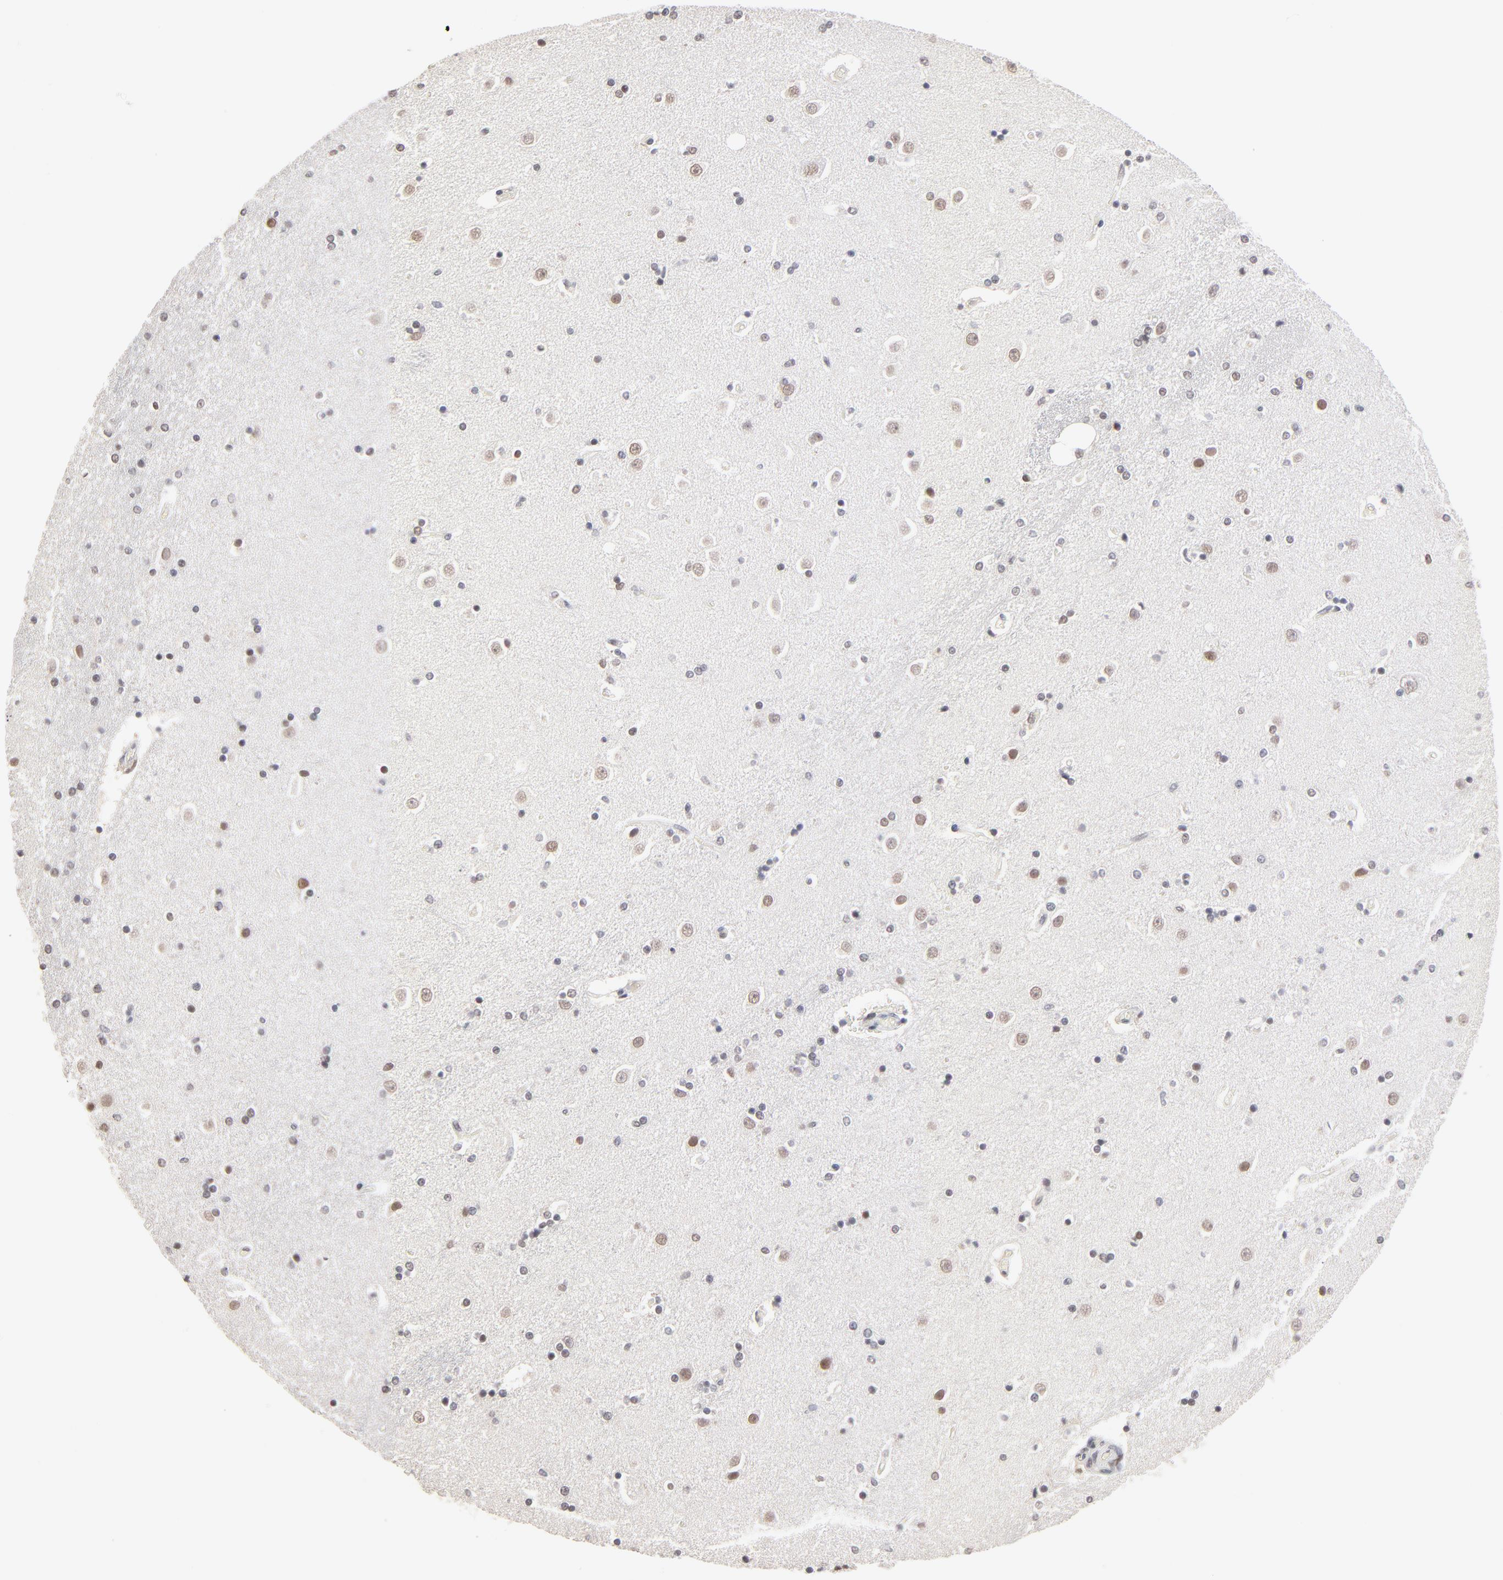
{"staining": {"intensity": "weak", "quantity": "<25%", "location": "nuclear"}, "tissue": "caudate", "cell_type": "Glial cells", "image_type": "normal", "snomed": [{"axis": "morphology", "description": "Normal tissue, NOS"}, {"axis": "topography", "description": "Lateral ventricle wall"}], "caption": "The image demonstrates no staining of glial cells in benign caudate. (DAB immunohistochemistry visualized using brightfield microscopy, high magnification).", "gene": "MBIP", "patient": {"sex": "female", "age": 54}}